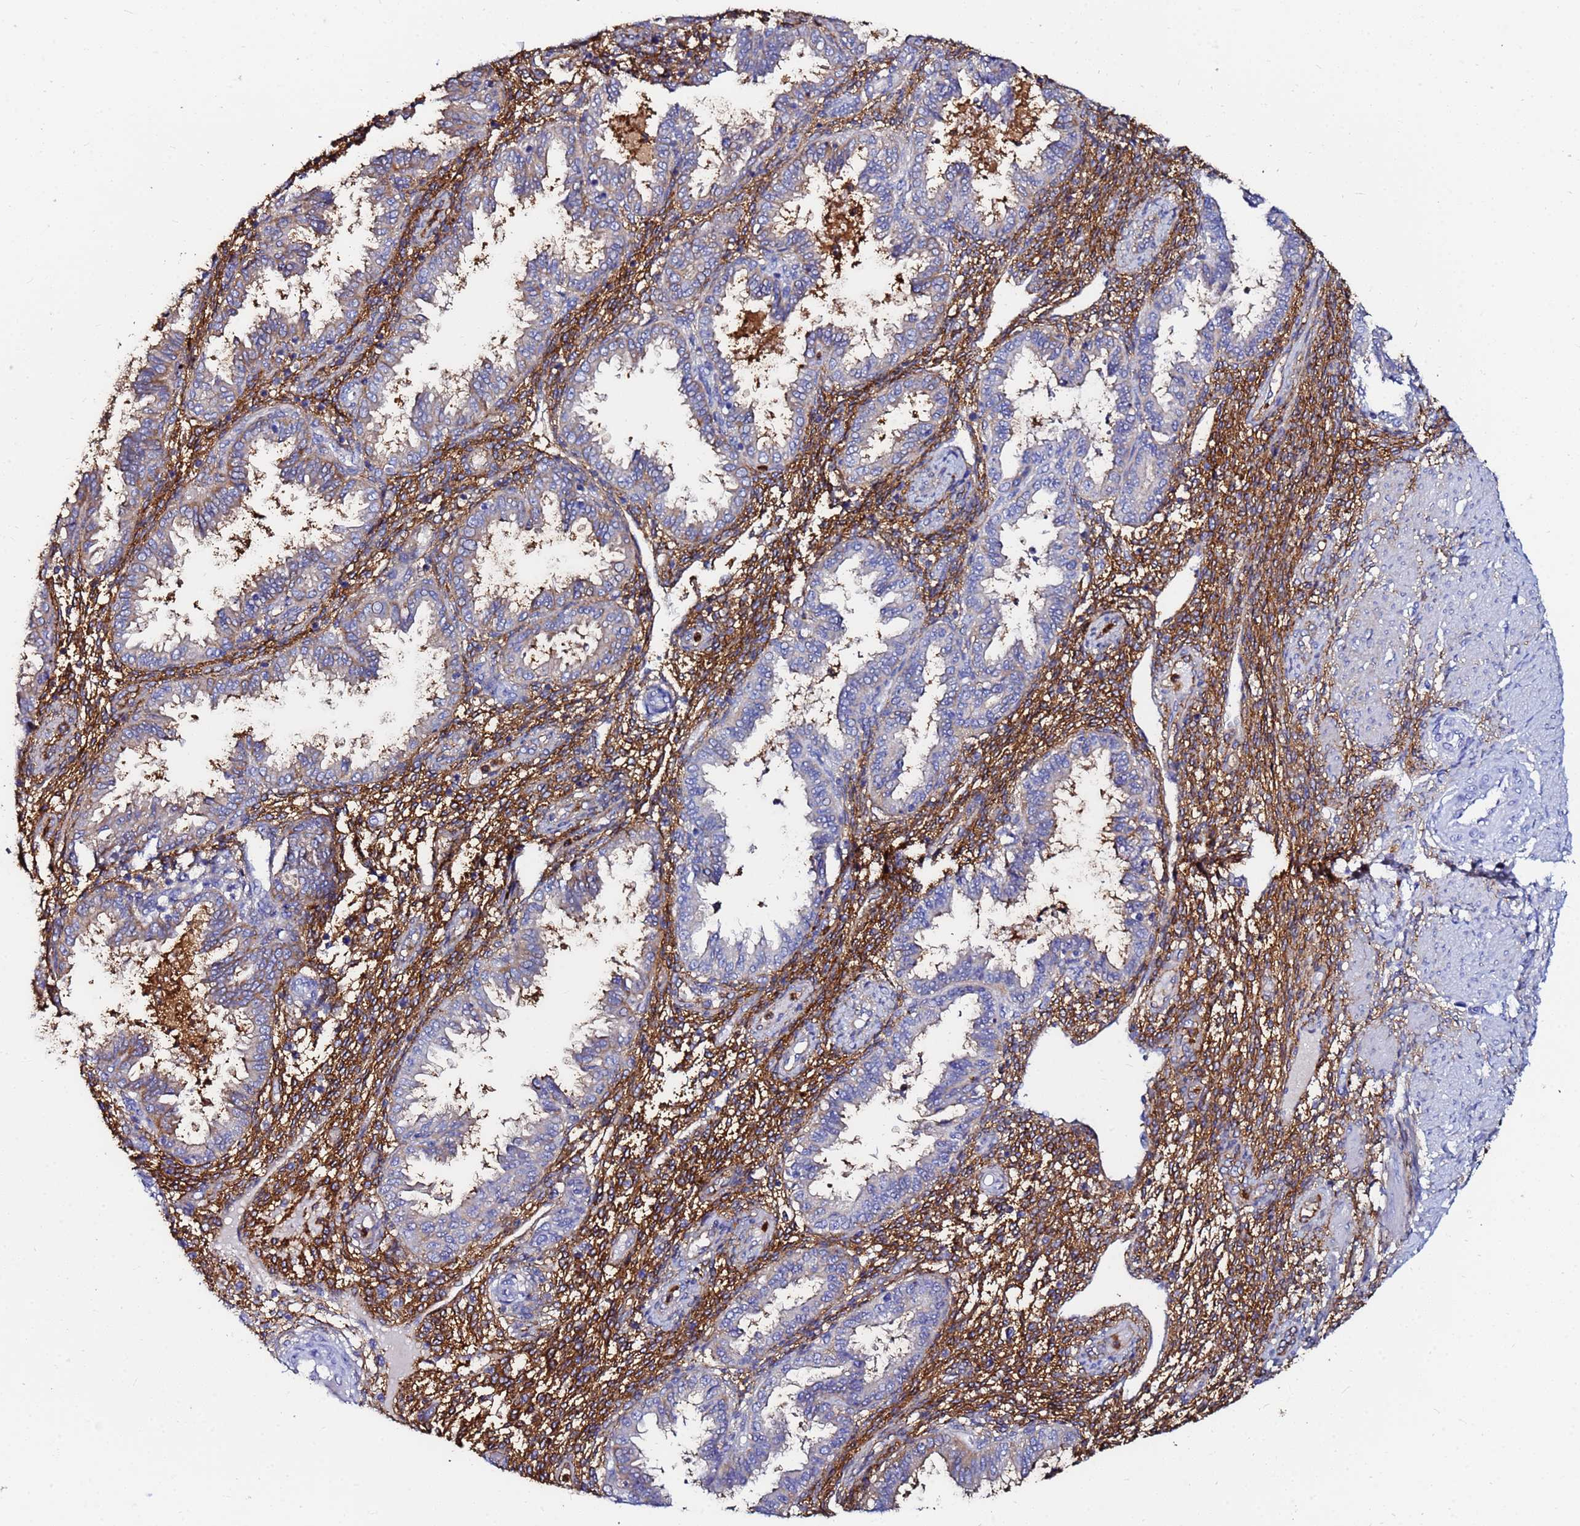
{"staining": {"intensity": "moderate", "quantity": ">75%", "location": "cytoplasmic/membranous"}, "tissue": "endometrium", "cell_type": "Cells in endometrial stroma", "image_type": "normal", "snomed": [{"axis": "morphology", "description": "Normal tissue, NOS"}, {"axis": "topography", "description": "Endometrium"}], "caption": "The photomicrograph exhibits staining of normal endometrium, revealing moderate cytoplasmic/membranous protein positivity (brown color) within cells in endometrial stroma.", "gene": "BASP1", "patient": {"sex": "female", "age": 33}}